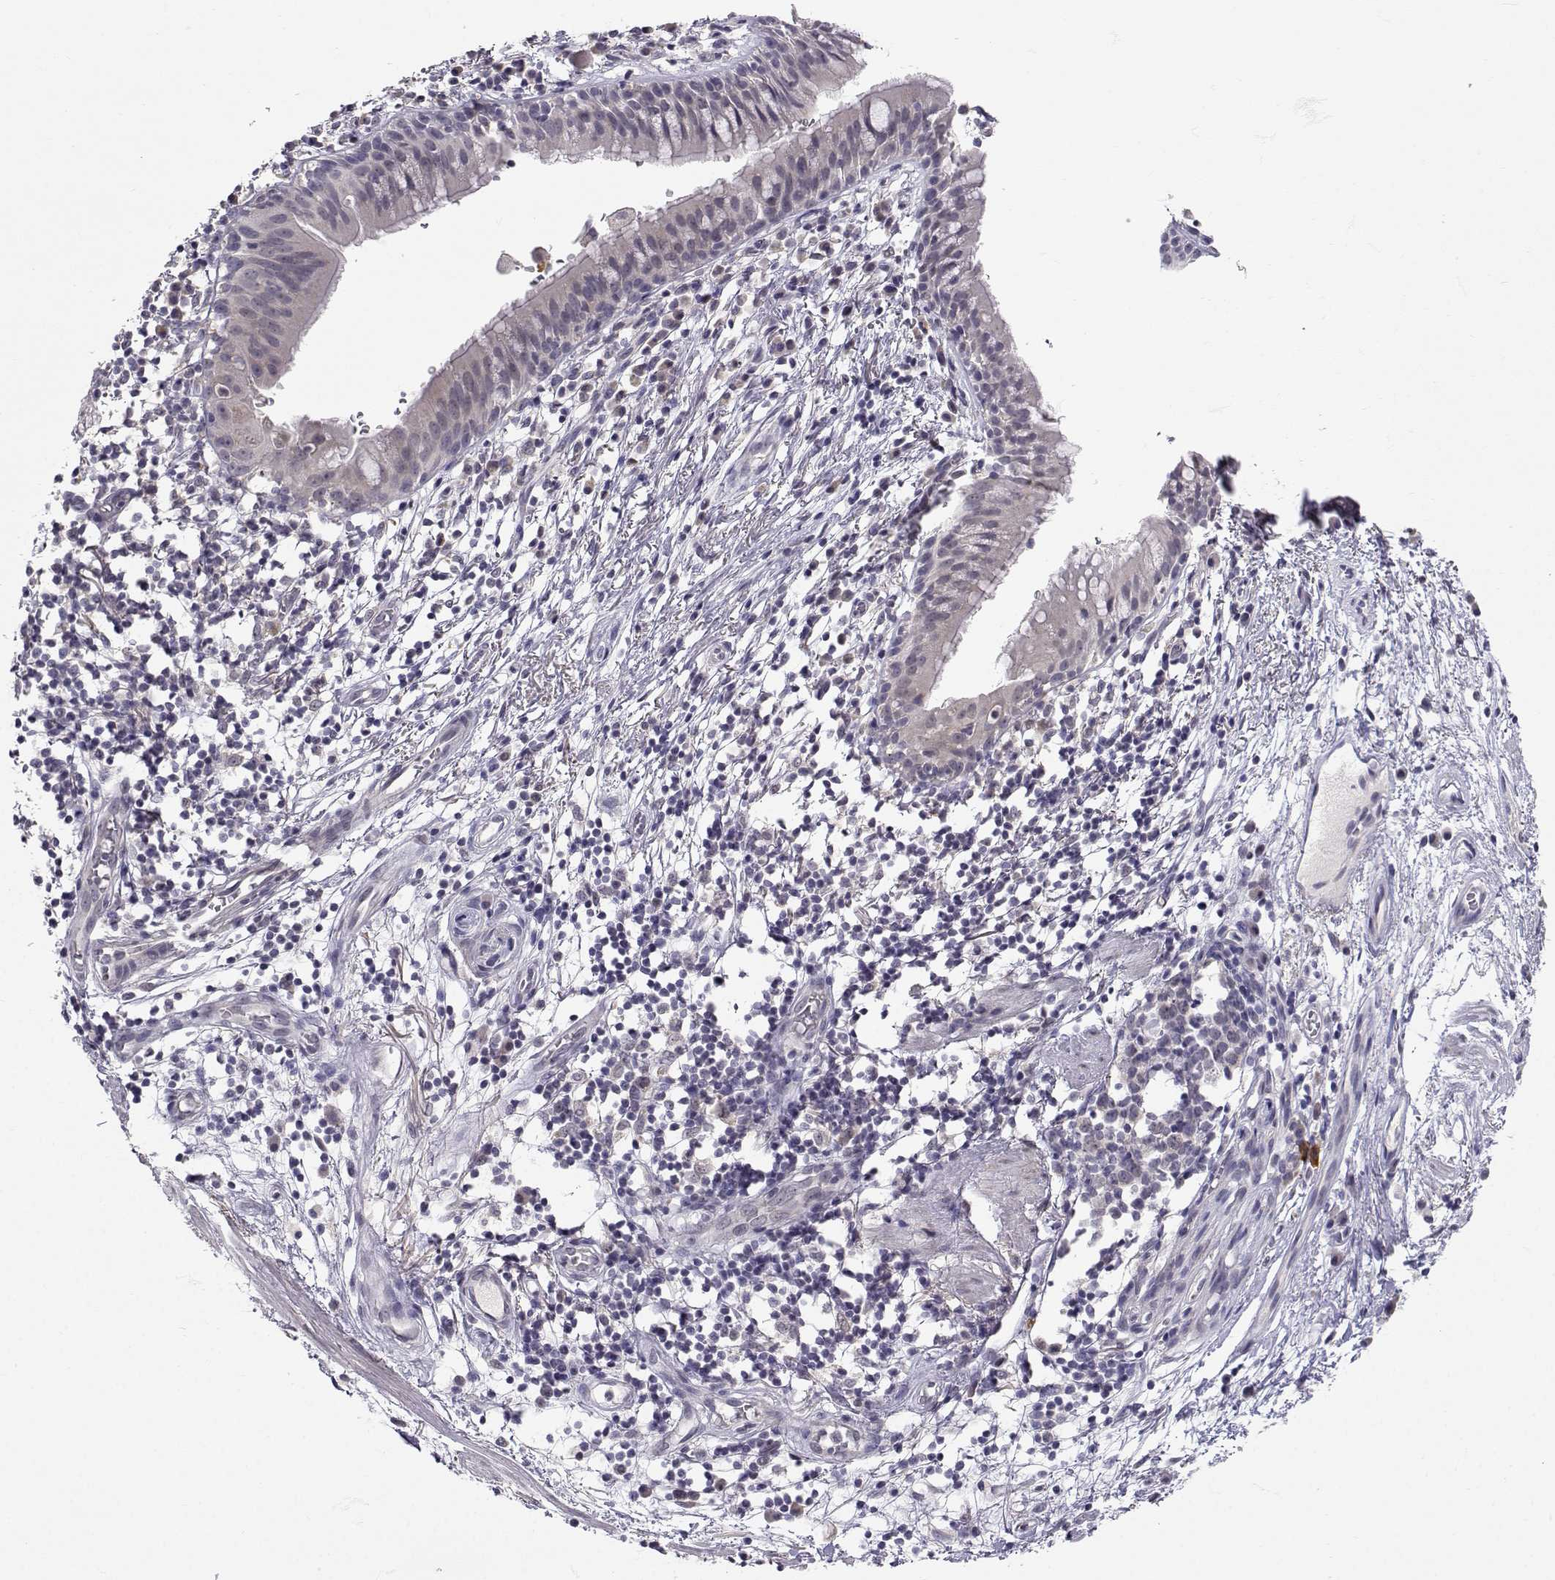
{"staining": {"intensity": "negative", "quantity": "none", "location": "none"}, "tissue": "bronchus", "cell_type": "Respiratory epithelial cells", "image_type": "normal", "snomed": [{"axis": "morphology", "description": "Normal tissue, NOS"}, {"axis": "topography", "description": "Cartilage tissue"}, {"axis": "topography", "description": "Bronchus"}], "caption": "Photomicrograph shows no significant protein staining in respiratory epithelial cells of normal bronchus. (DAB (3,3'-diaminobenzidine) immunohistochemistry (IHC), high magnification).", "gene": "SLC6A3", "patient": {"sex": "male", "age": 58}}